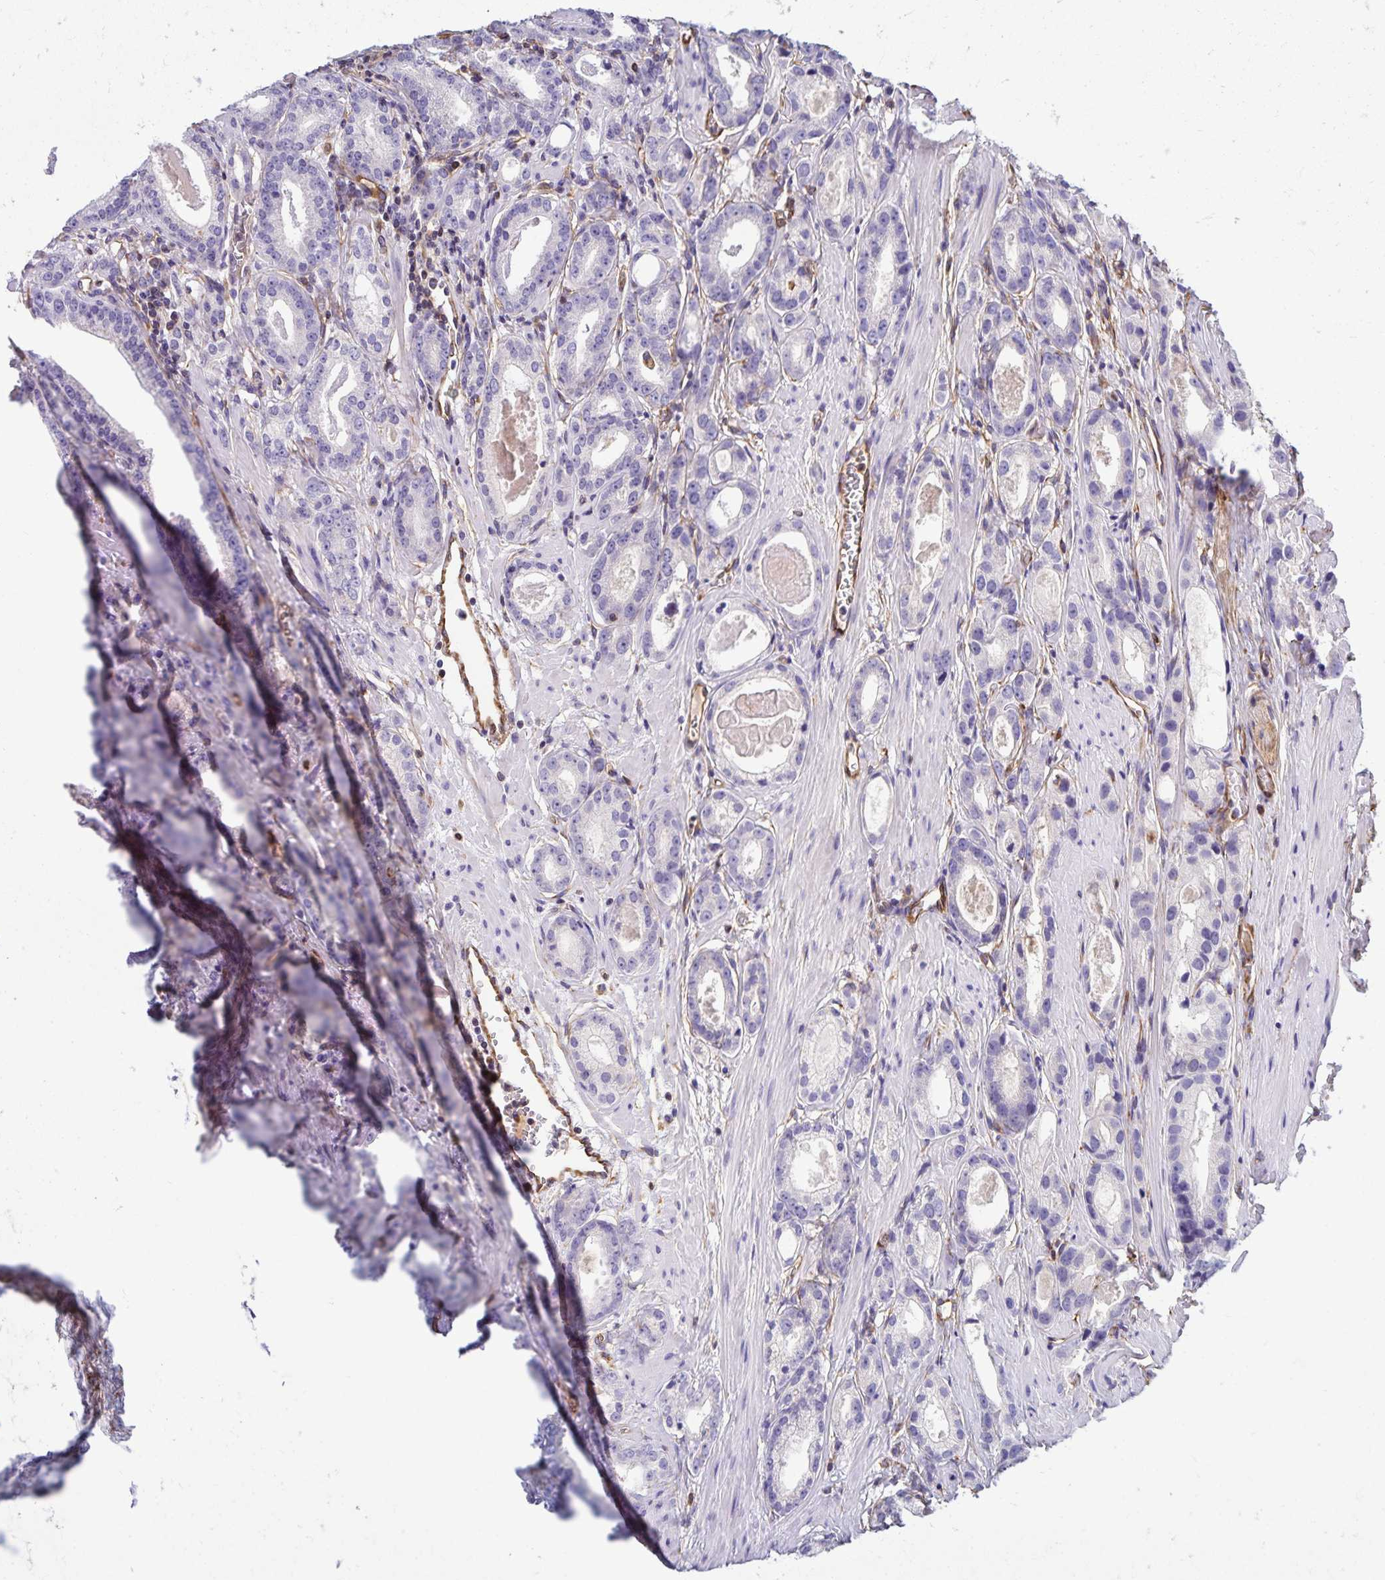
{"staining": {"intensity": "negative", "quantity": "none", "location": "none"}, "tissue": "prostate cancer", "cell_type": "Tumor cells", "image_type": "cancer", "snomed": [{"axis": "morphology", "description": "Adenocarcinoma, NOS"}, {"axis": "morphology", "description": "Adenocarcinoma, Low grade"}, {"axis": "topography", "description": "Prostate"}], "caption": "IHC image of neoplastic tissue: human prostate cancer stained with DAB (3,3'-diaminobenzidine) shows no significant protein expression in tumor cells. (Brightfield microscopy of DAB (3,3'-diaminobenzidine) immunohistochemistry (IHC) at high magnification).", "gene": "TRPV6", "patient": {"sex": "male", "age": 64}}